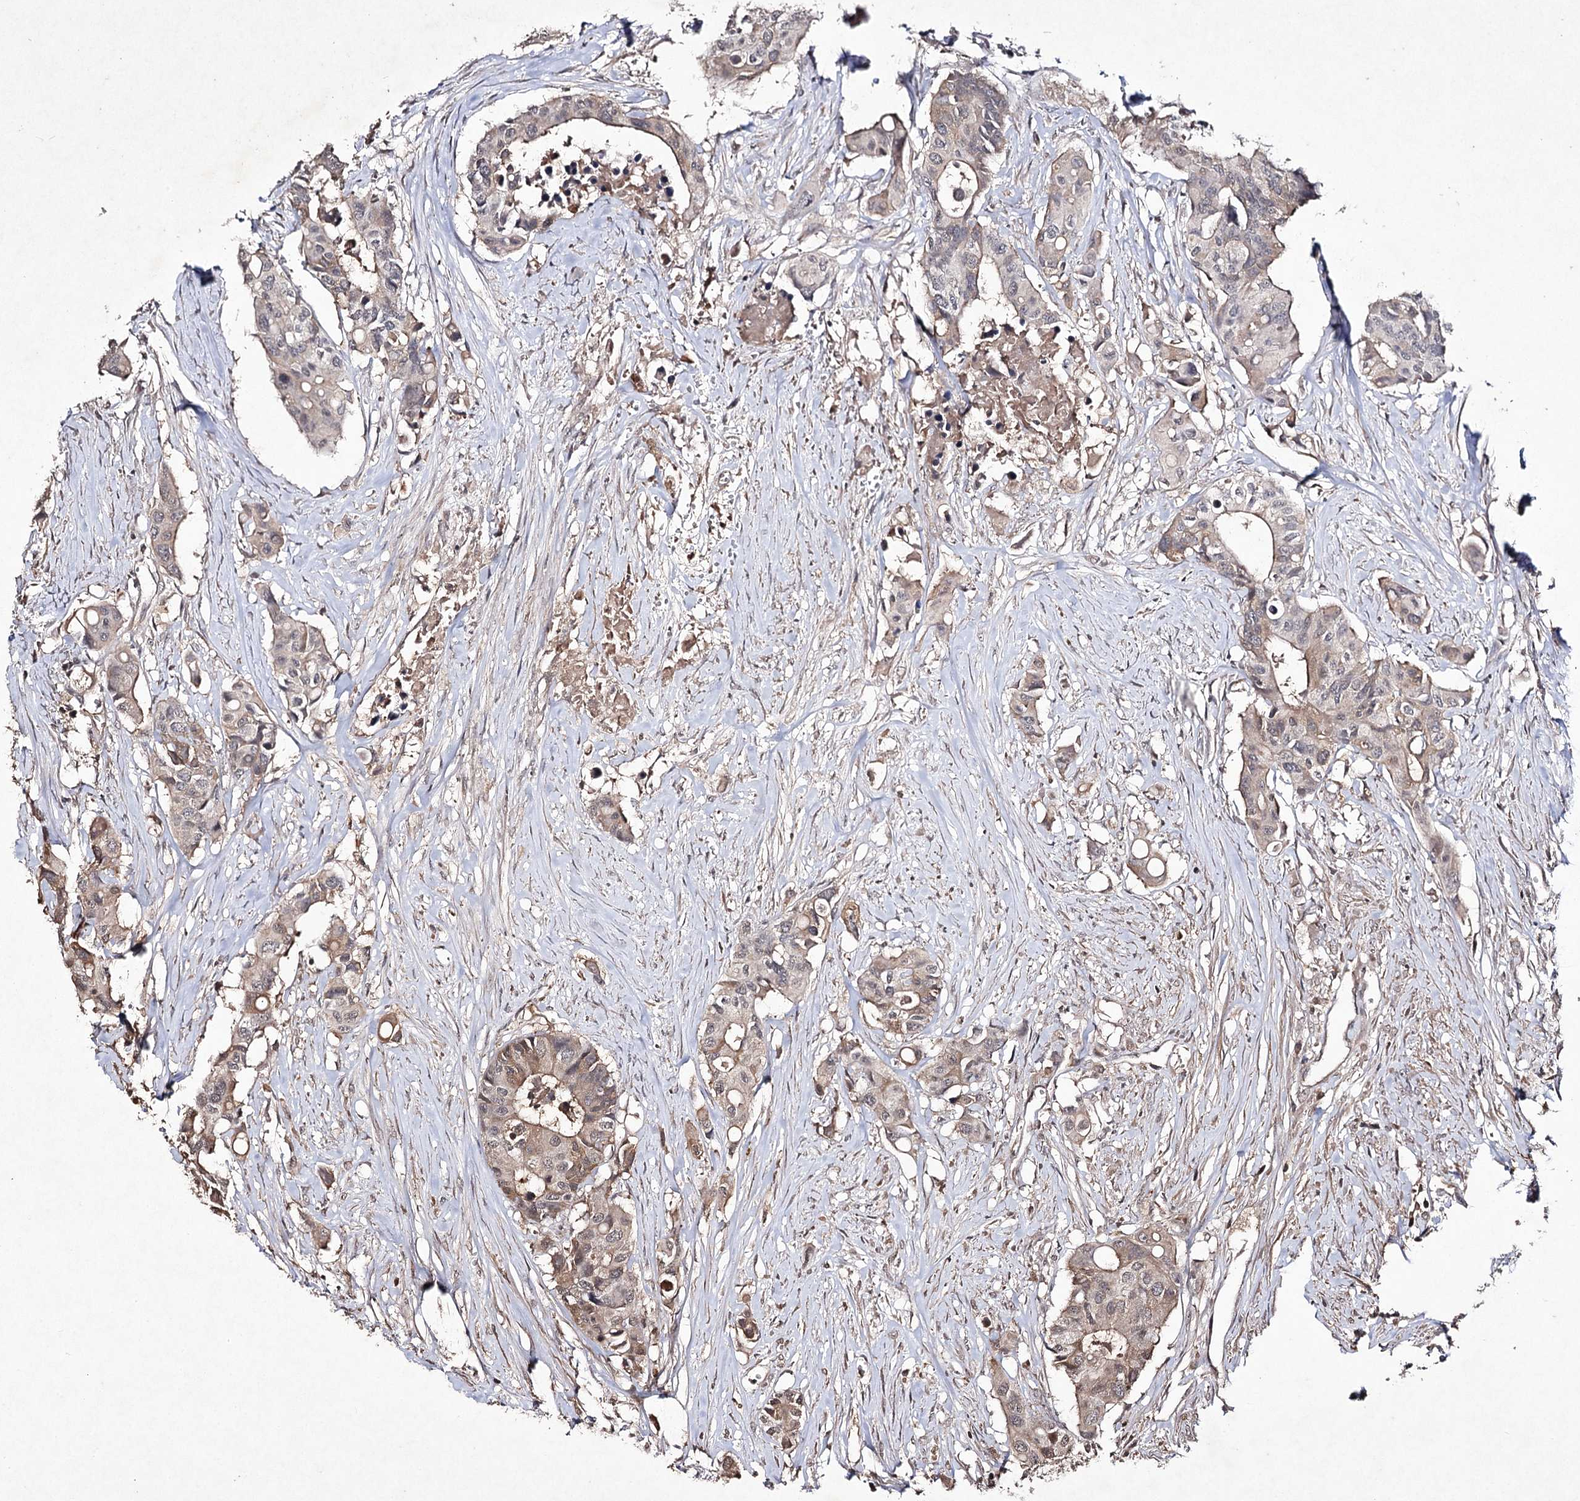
{"staining": {"intensity": "weak", "quantity": "<25%", "location": "cytoplasmic/membranous"}, "tissue": "colorectal cancer", "cell_type": "Tumor cells", "image_type": "cancer", "snomed": [{"axis": "morphology", "description": "Adenocarcinoma, NOS"}, {"axis": "topography", "description": "Colon"}], "caption": "Immunohistochemistry (IHC) image of adenocarcinoma (colorectal) stained for a protein (brown), which displays no staining in tumor cells.", "gene": "SYNGR3", "patient": {"sex": "male", "age": 77}}